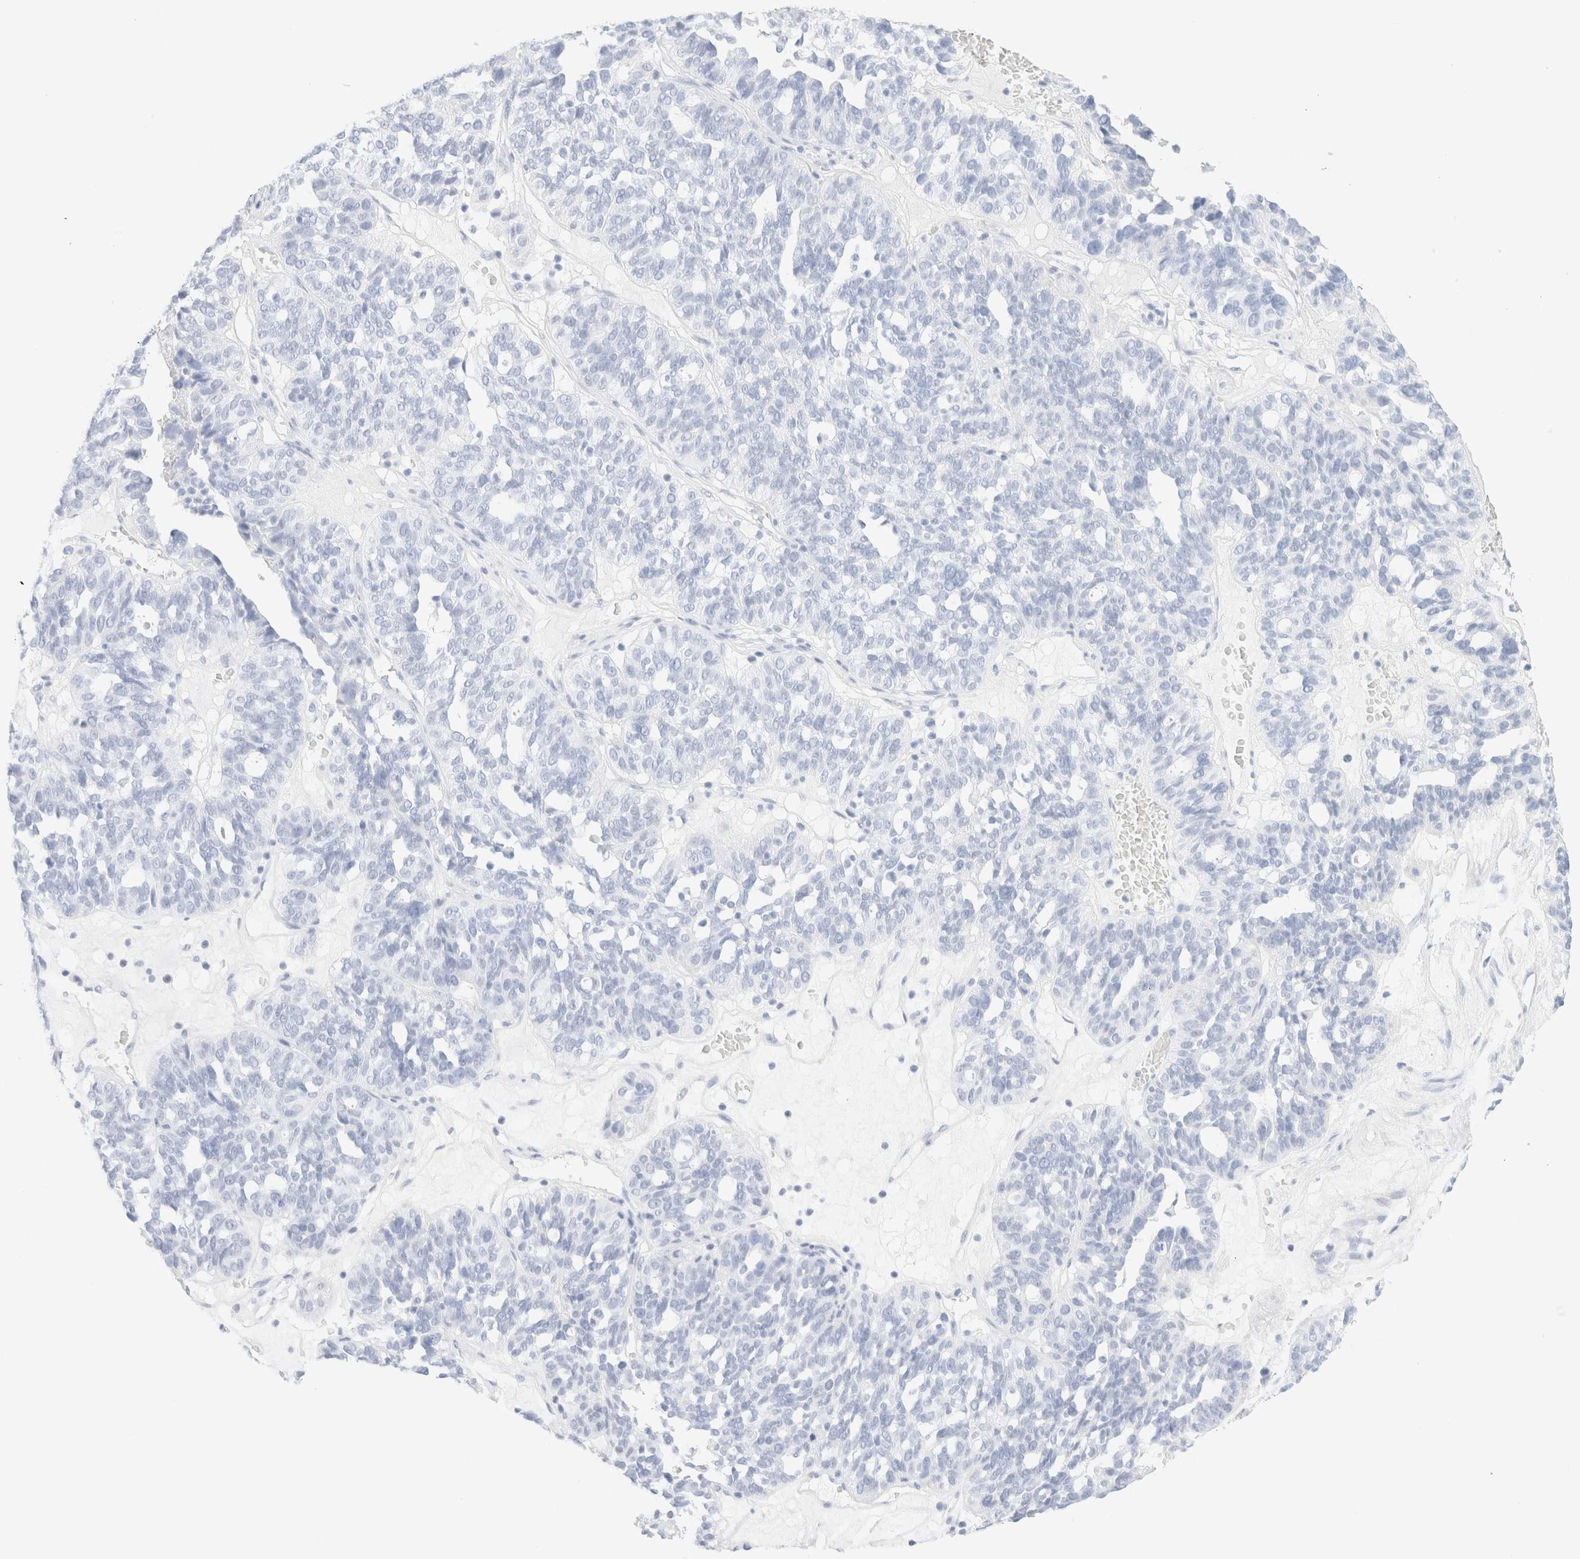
{"staining": {"intensity": "negative", "quantity": "none", "location": "none"}, "tissue": "ovarian cancer", "cell_type": "Tumor cells", "image_type": "cancer", "snomed": [{"axis": "morphology", "description": "Cystadenocarcinoma, serous, NOS"}, {"axis": "topography", "description": "Ovary"}], "caption": "Tumor cells are negative for protein expression in human ovarian cancer (serous cystadenocarcinoma).", "gene": "KRT15", "patient": {"sex": "female", "age": 59}}